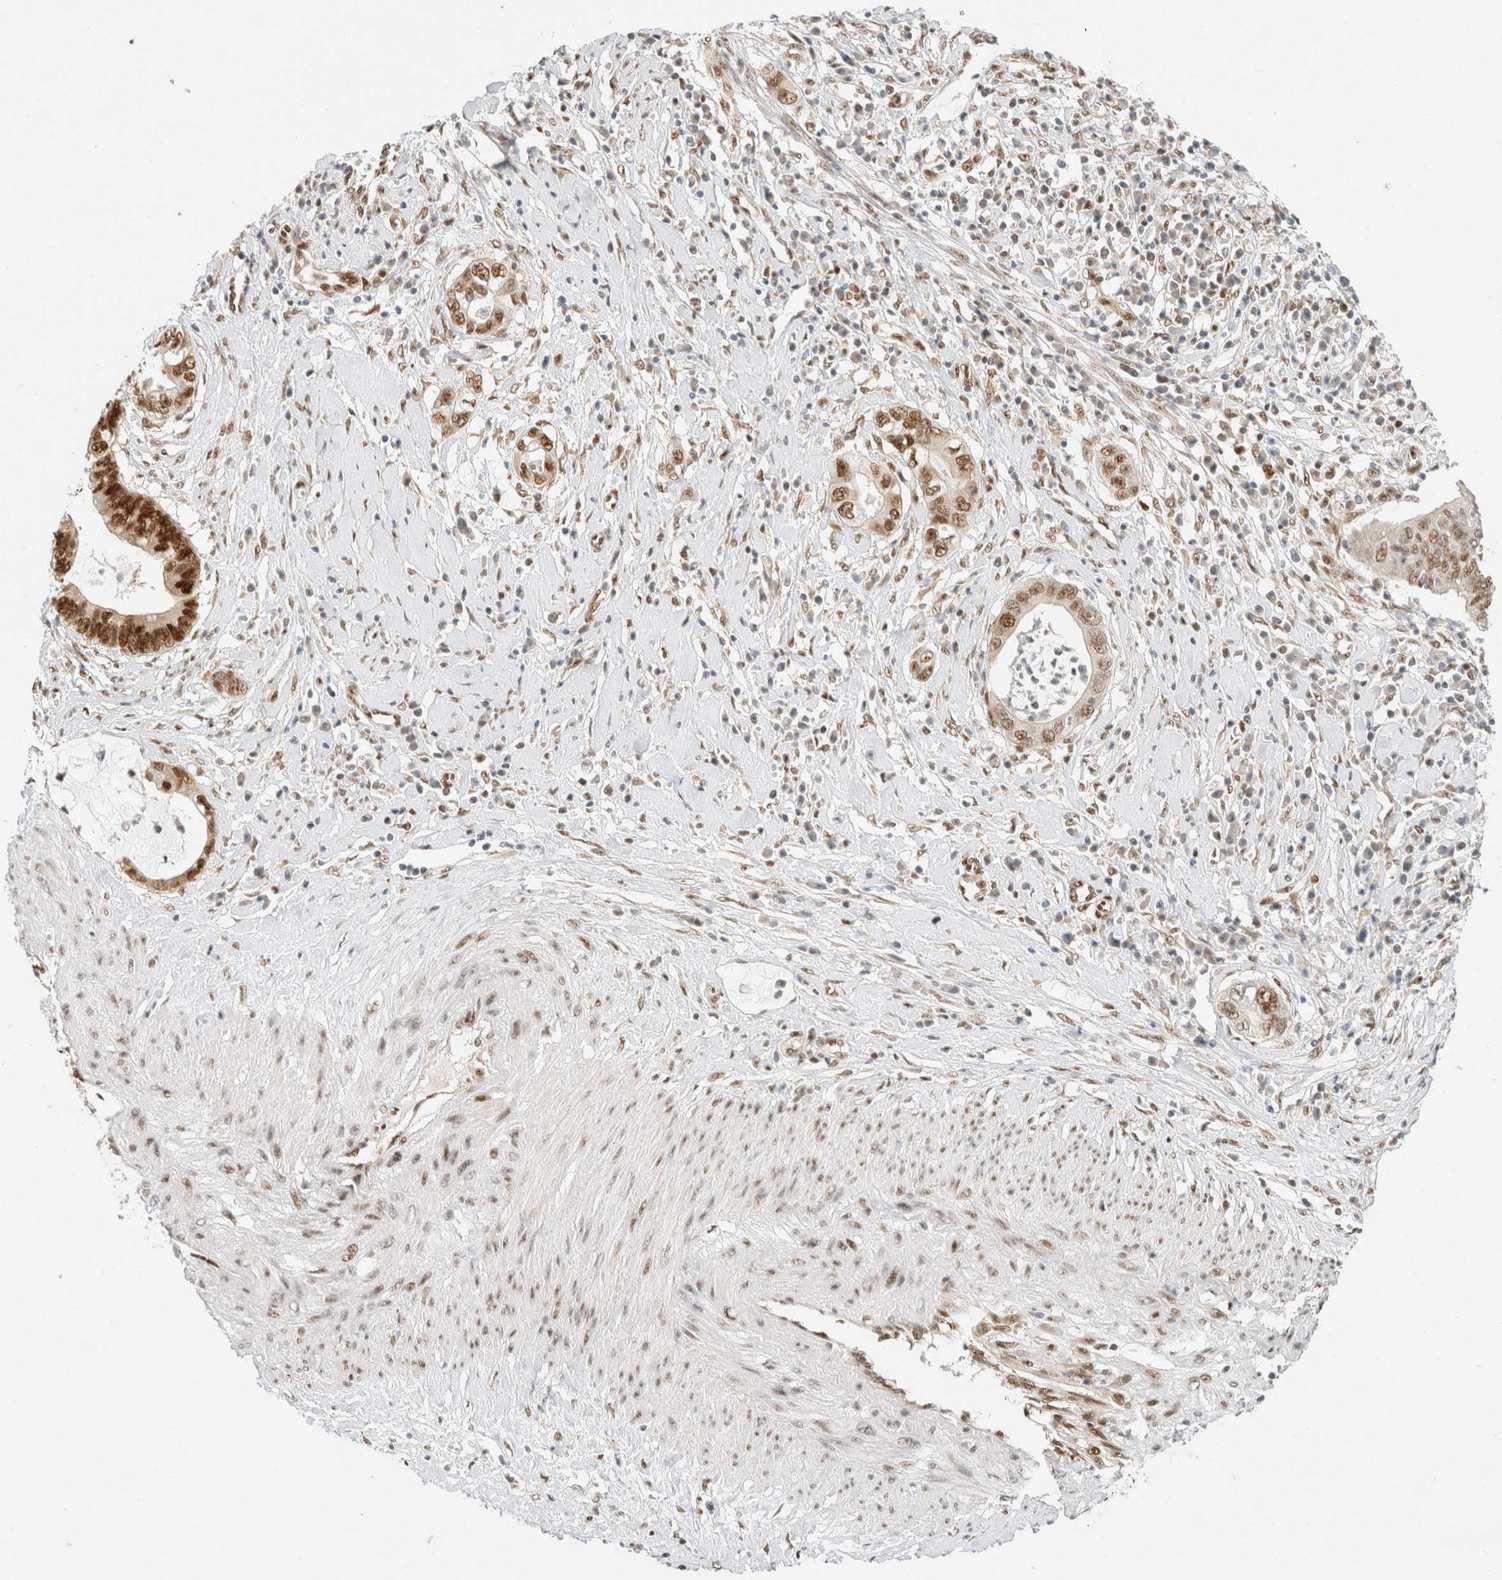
{"staining": {"intensity": "strong", "quantity": ">75%", "location": "nuclear"}, "tissue": "cervical cancer", "cell_type": "Tumor cells", "image_type": "cancer", "snomed": [{"axis": "morphology", "description": "Adenocarcinoma, NOS"}, {"axis": "topography", "description": "Cervix"}], "caption": "There is high levels of strong nuclear expression in tumor cells of cervical cancer (adenocarcinoma), as demonstrated by immunohistochemical staining (brown color).", "gene": "ZNF768", "patient": {"sex": "female", "age": 44}}